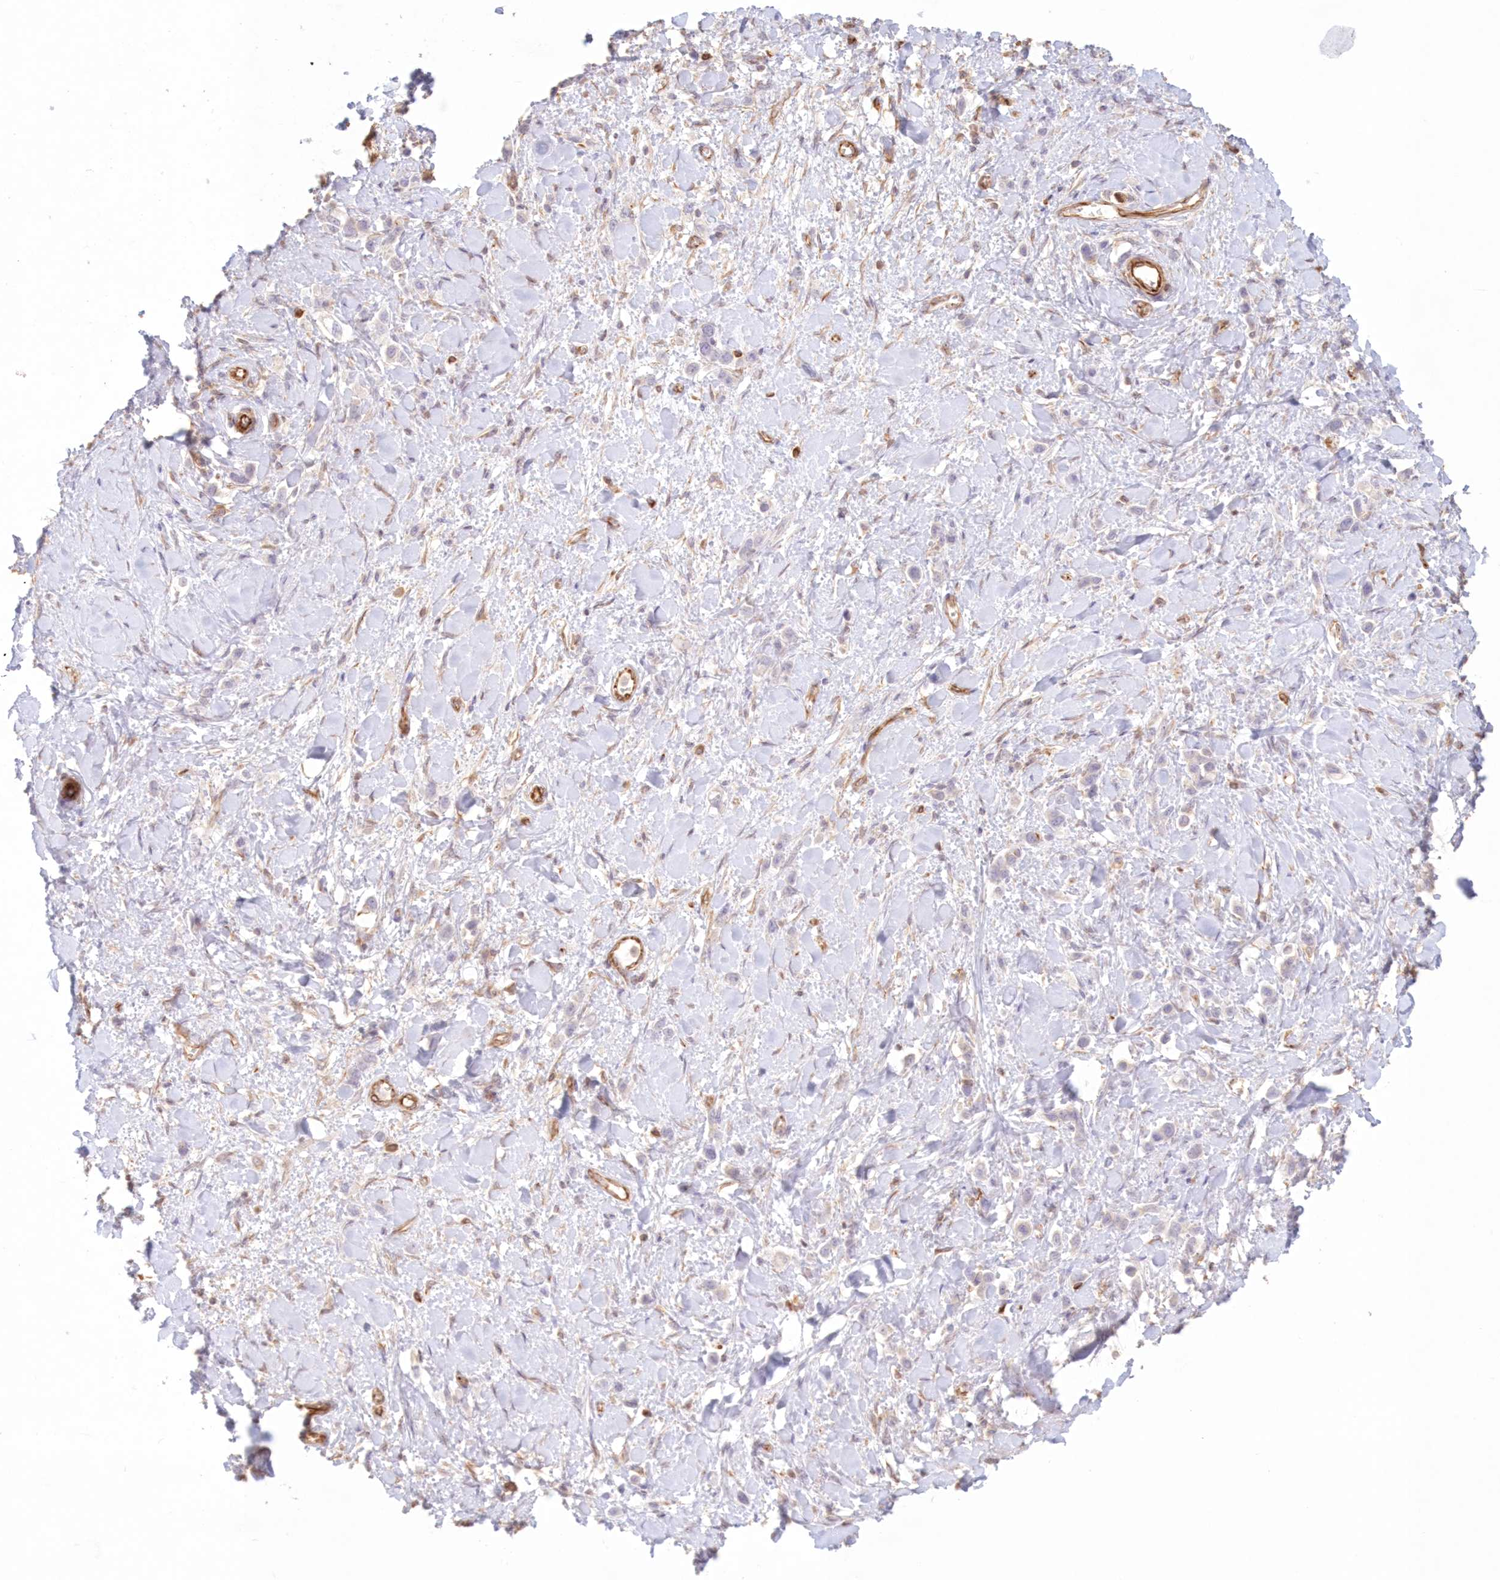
{"staining": {"intensity": "negative", "quantity": "none", "location": "none"}, "tissue": "stomach cancer", "cell_type": "Tumor cells", "image_type": "cancer", "snomed": [{"axis": "morphology", "description": "Normal tissue, NOS"}, {"axis": "morphology", "description": "Adenocarcinoma, NOS"}, {"axis": "topography", "description": "Stomach, upper"}, {"axis": "topography", "description": "Stomach"}], "caption": "IHC of stomach cancer demonstrates no staining in tumor cells. (DAB (3,3'-diaminobenzidine) immunohistochemistry (IHC), high magnification).", "gene": "DMRTB1", "patient": {"sex": "female", "age": 65}}